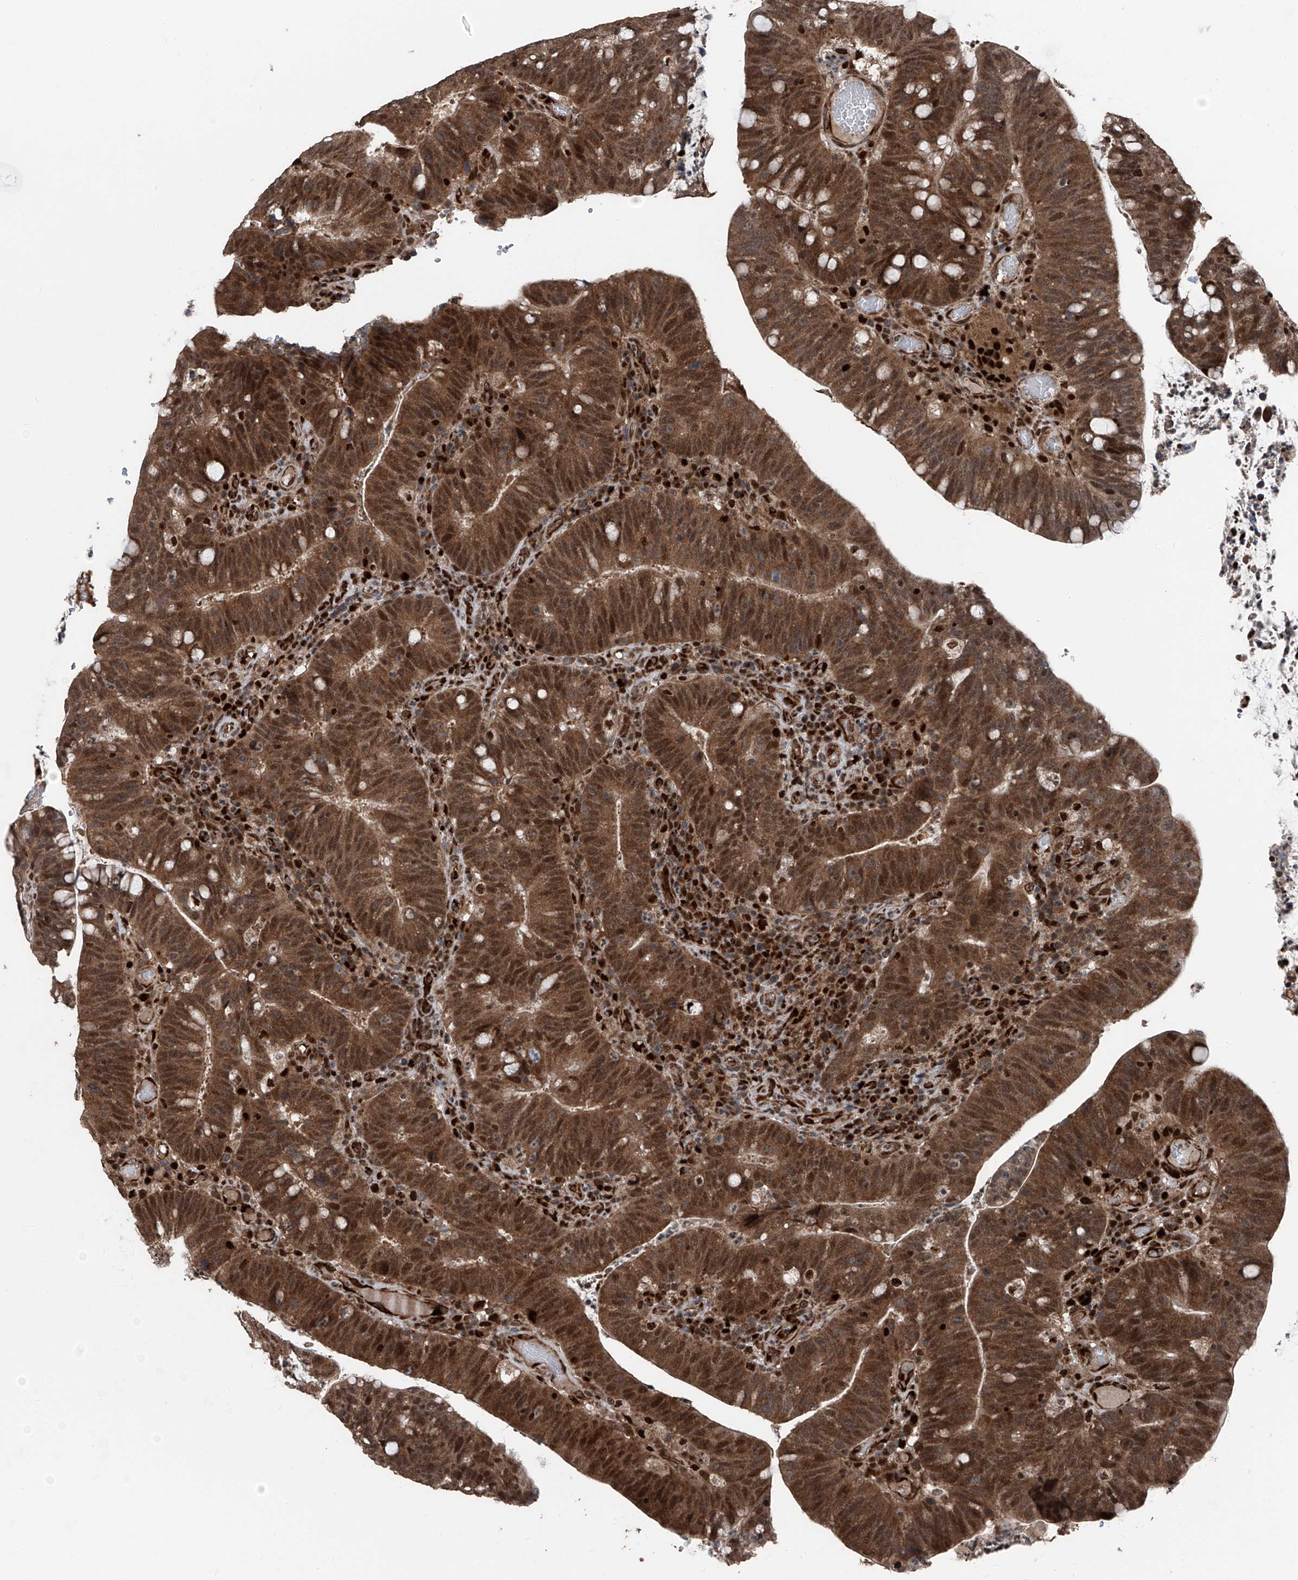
{"staining": {"intensity": "strong", "quantity": ">75%", "location": "cytoplasmic/membranous,nuclear"}, "tissue": "colorectal cancer", "cell_type": "Tumor cells", "image_type": "cancer", "snomed": [{"axis": "morphology", "description": "Adenocarcinoma, NOS"}, {"axis": "topography", "description": "Colon"}], "caption": "The immunohistochemical stain shows strong cytoplasmic/membranous and nuclear staining in tumor cells of colorectal cancer (adenocarcinoma) tissue.", "gene": "FKBP5", "patient": {"sex": "female", "age": 66}}